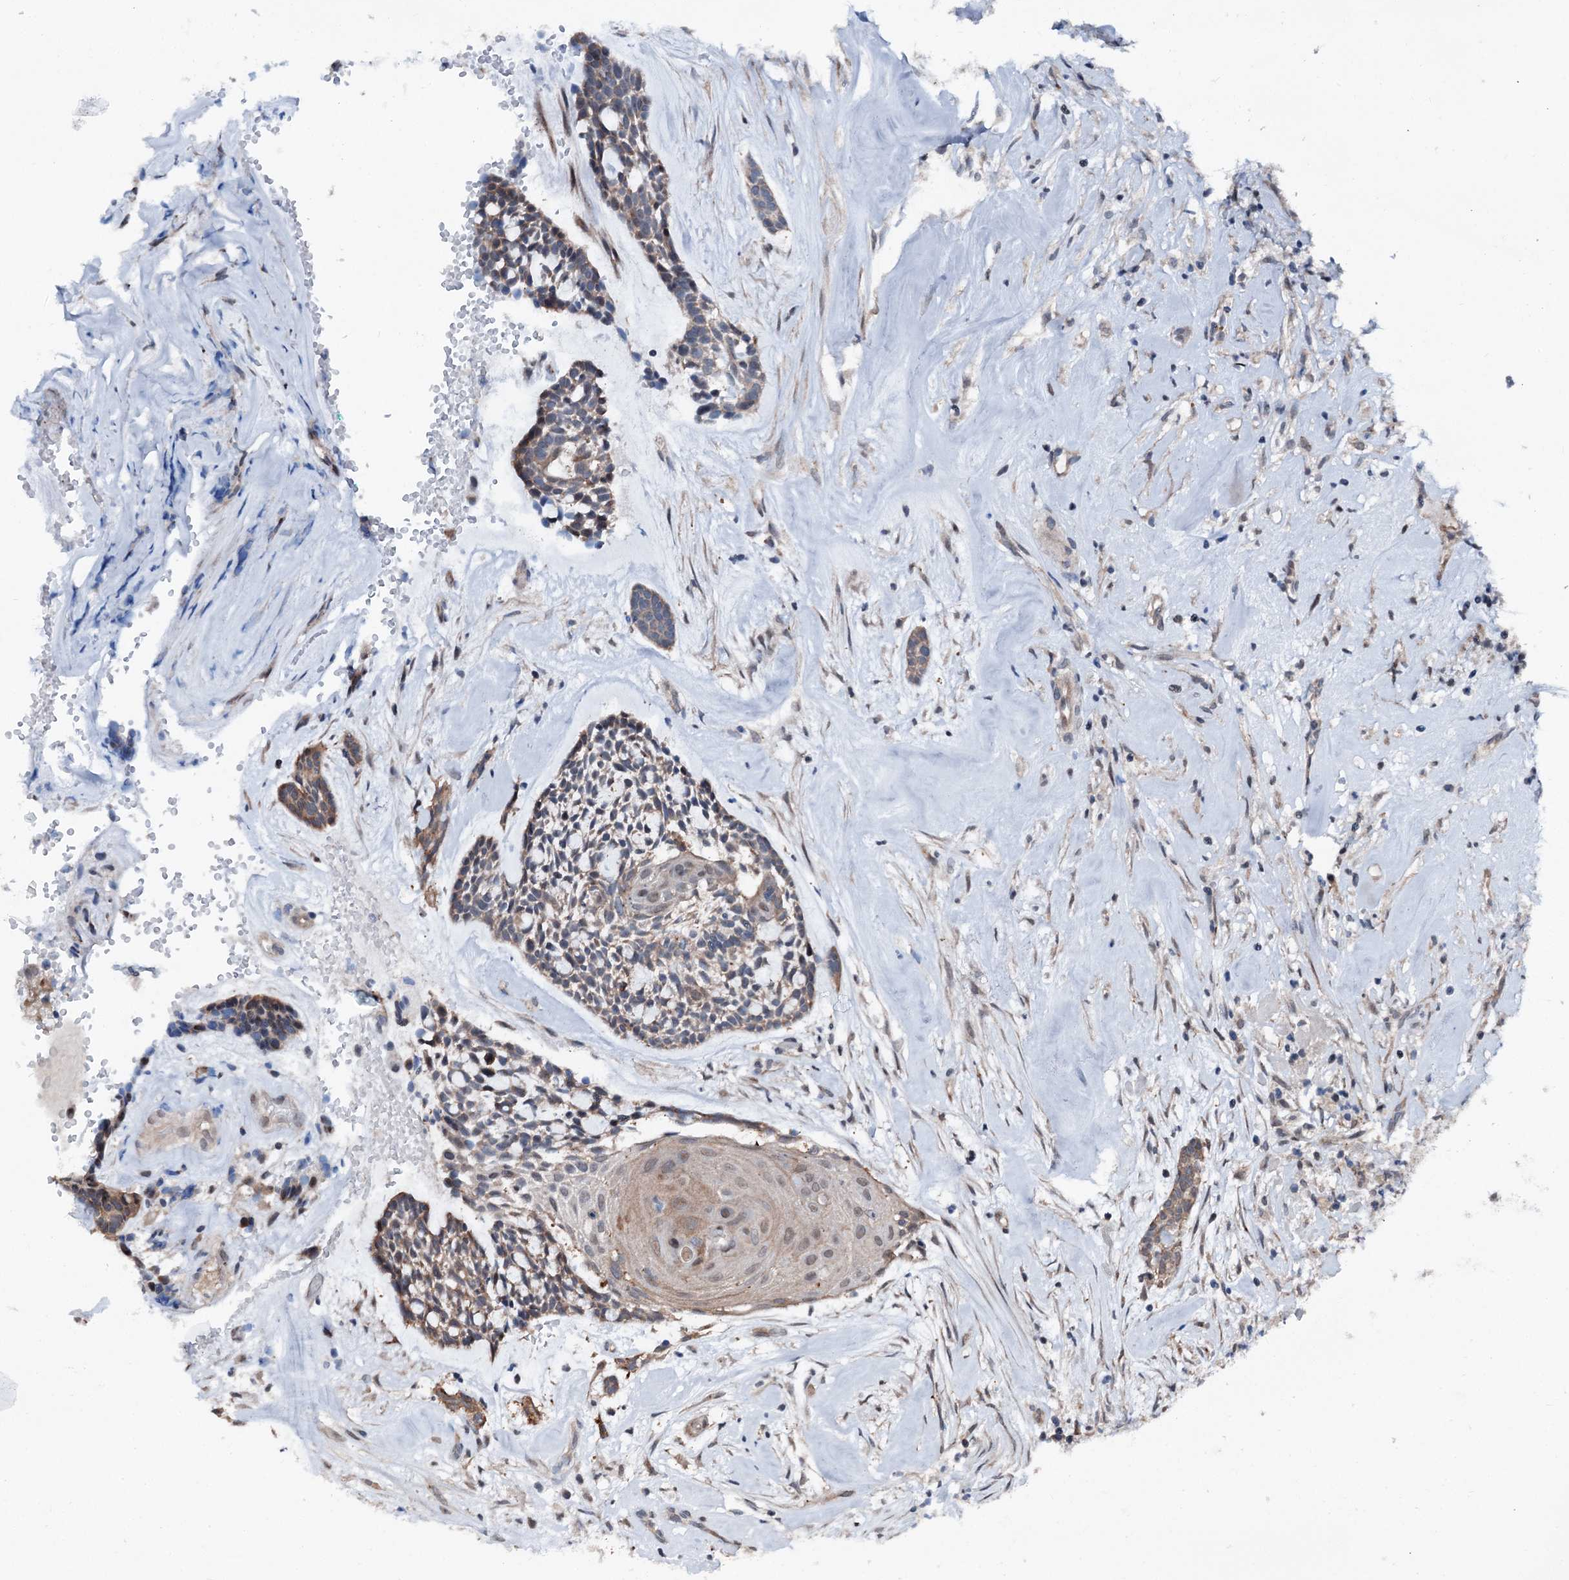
{"staining": {"intensity": "weak", "quantity": "25%-75%", "location": "cytoplasmic/membranous"}, "tissue": "head and neck cancer", "cell_type": "Tumor cells", "image_type": "cancer", "snomed": [{"axis": "morphology", "description": "Adenocarcinoma, NOS"}, {"axis": "topography", "description": "Subcutis"}, {"axis": "topography", "description": "Head-Neck"}], "caption": "Tumor cells reveal low levels of weak cytoplasmic/membranous expression in approximately 25%-75% of cells in human head and neck cancer (adenocarcinoma).", "gene": "PSMD13", "patient": {"sex": "female", "age": 73}}